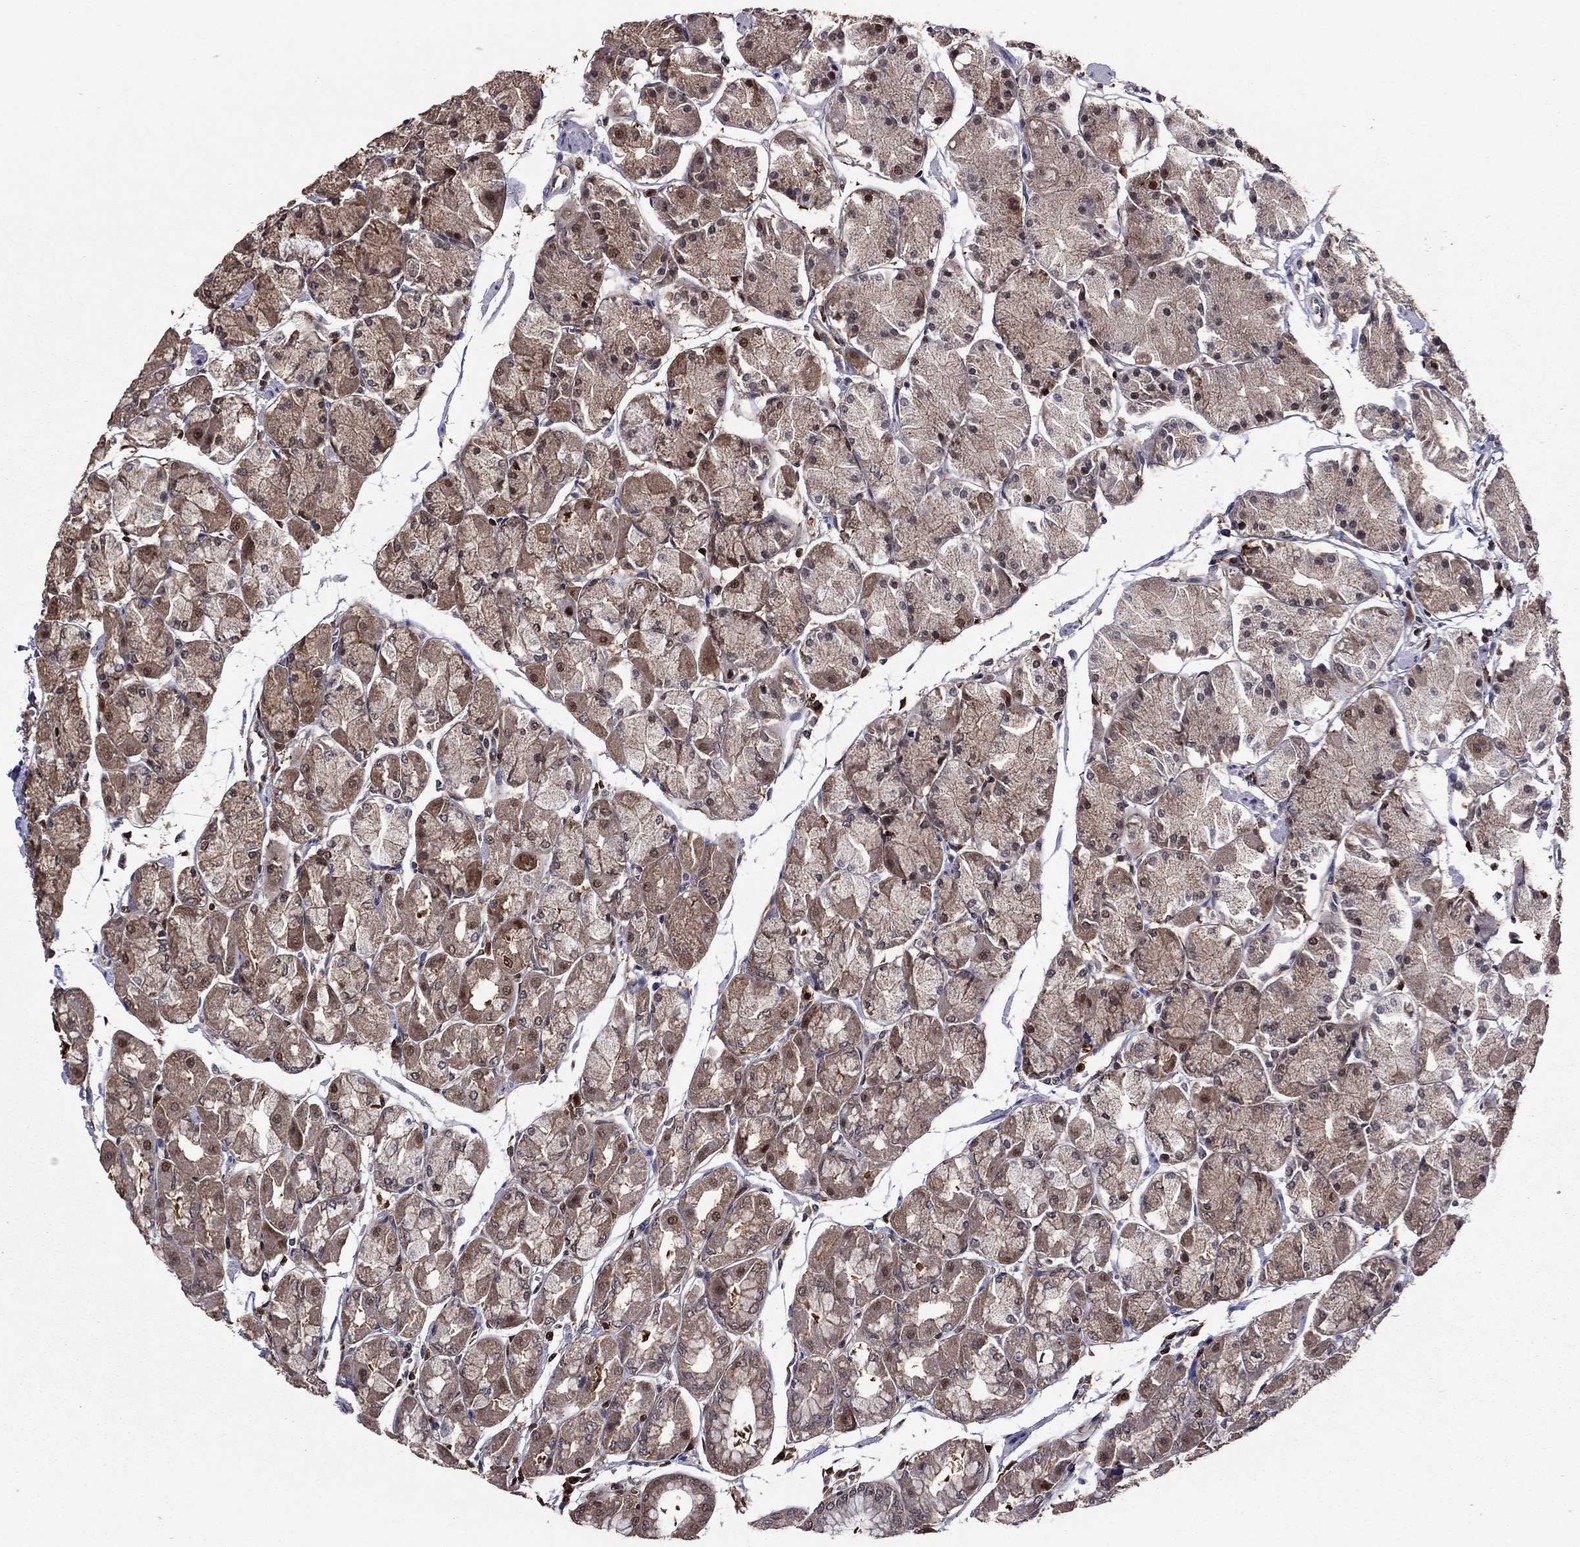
{"staining": {"intensity": "moderate", "quantity": "<25%", "location": "cytoplasmic/membranous,nuclear"}, "tissue": "stomach", "cell_type": "Glandular cells", "image_type": "normal", "snomed": [{"axis": "morphology", "description": "Normal tissue, NOS"}, {"axis": "topography", "description": "Stomach, upper"}], "caption": "Approximately <25% of glandular cells in unremarkable human stomach reveal moderate cytoplasmic/membranous,nuclear protein staining as visualized by brown immunohistochemical staining.", "gene": "APPBP2", "patient": {"sex": "male", "age": 60}}